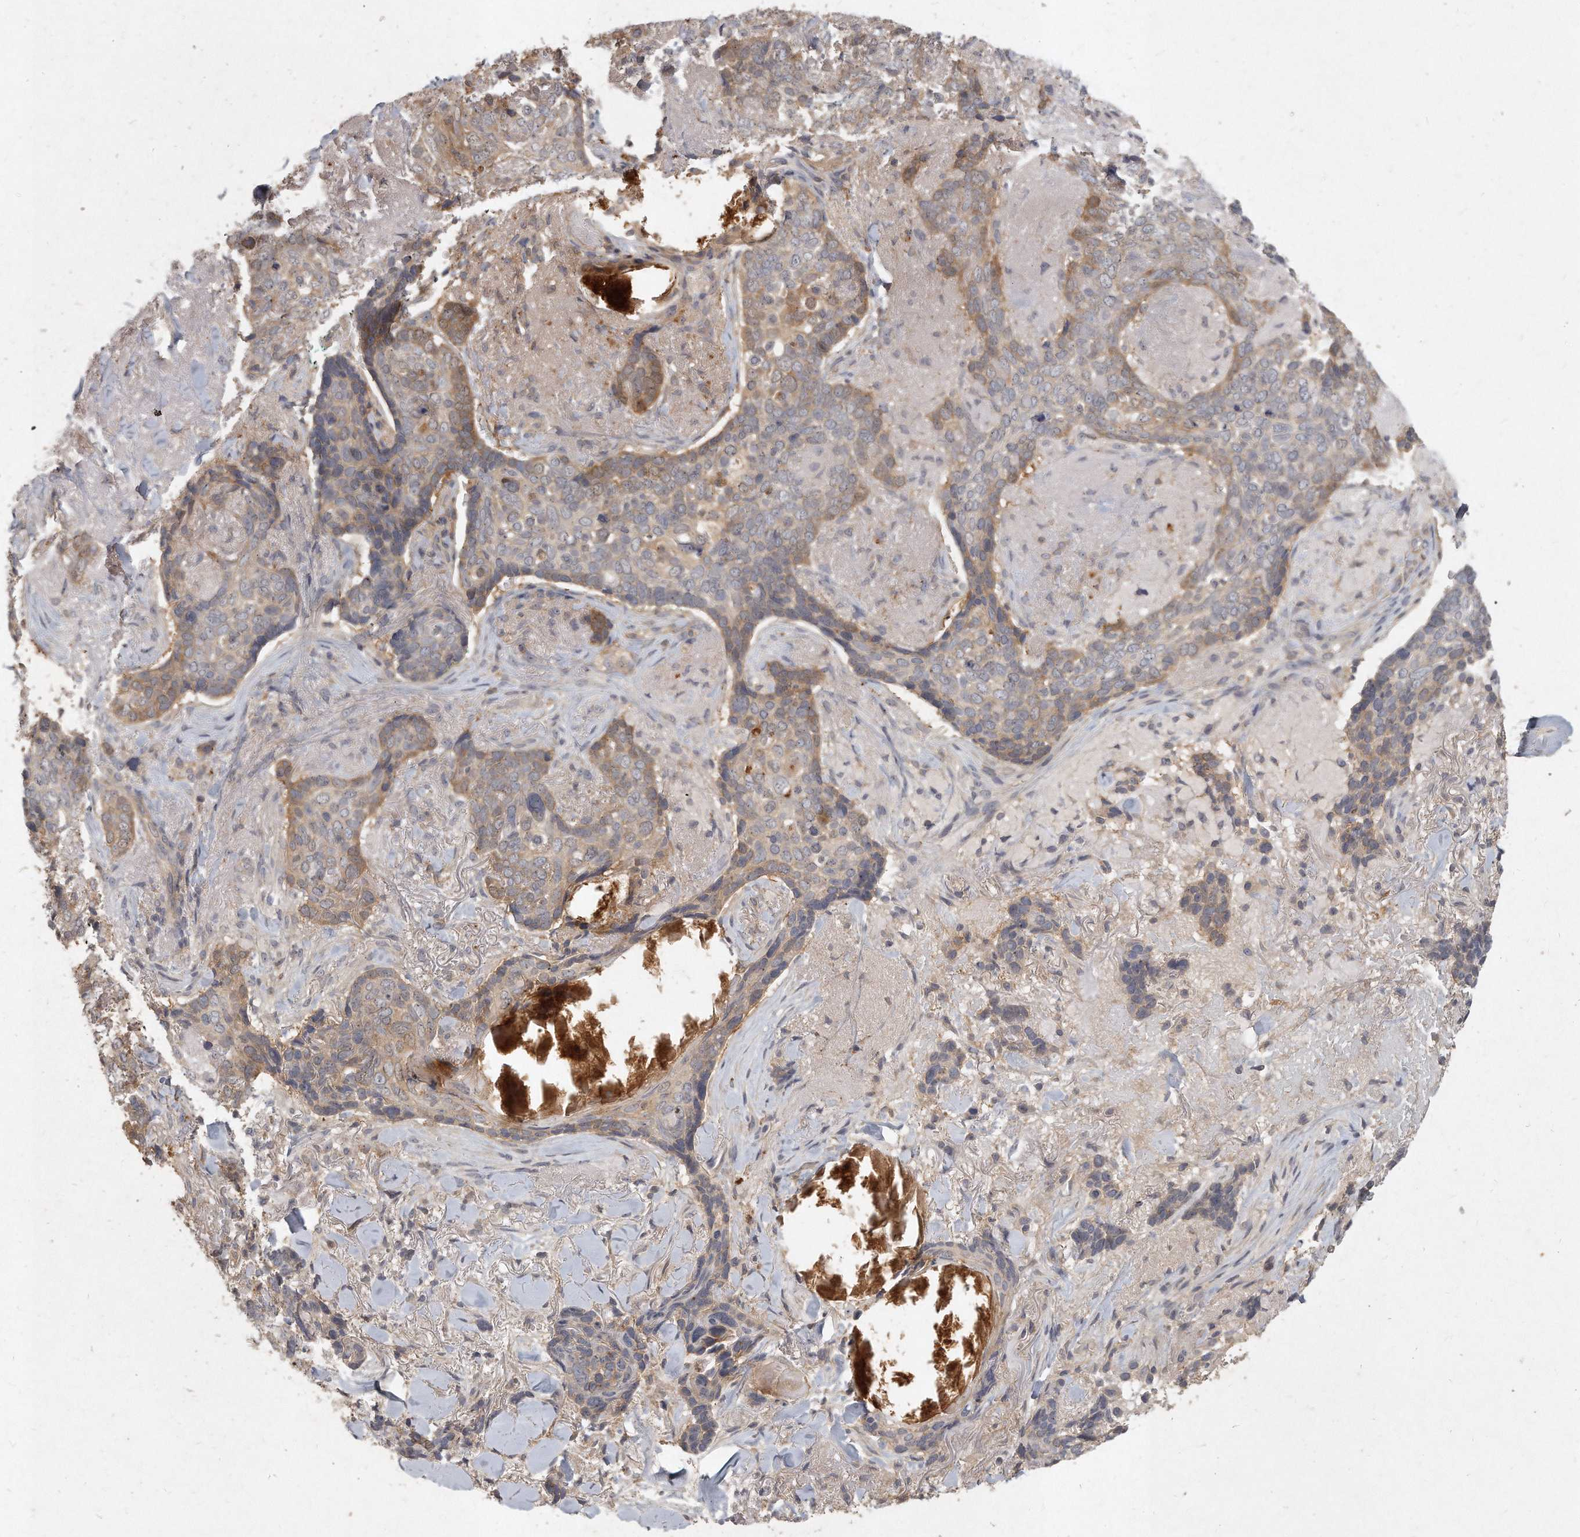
{"staining": {"intensity": "moderate", "quantity": "25%-75%", "location": "cytoplasmic/membranous"}, "tissue": "skin cancer", "cell_type": "Tumor cells", "image_type": "cancer", "snomed": [{"axis": "morphology", "description": "Basal cell carcinoma"}, {"axis": "topography", "description": "Skin"}], "caption": "Moderate cytoplasmic/membranous expression is present in approximately 25%-75% of tumor cells in skin basal cell carcinoma.", "gene": "LGALS8", "patient": {"sex": "female", "age": 82}}